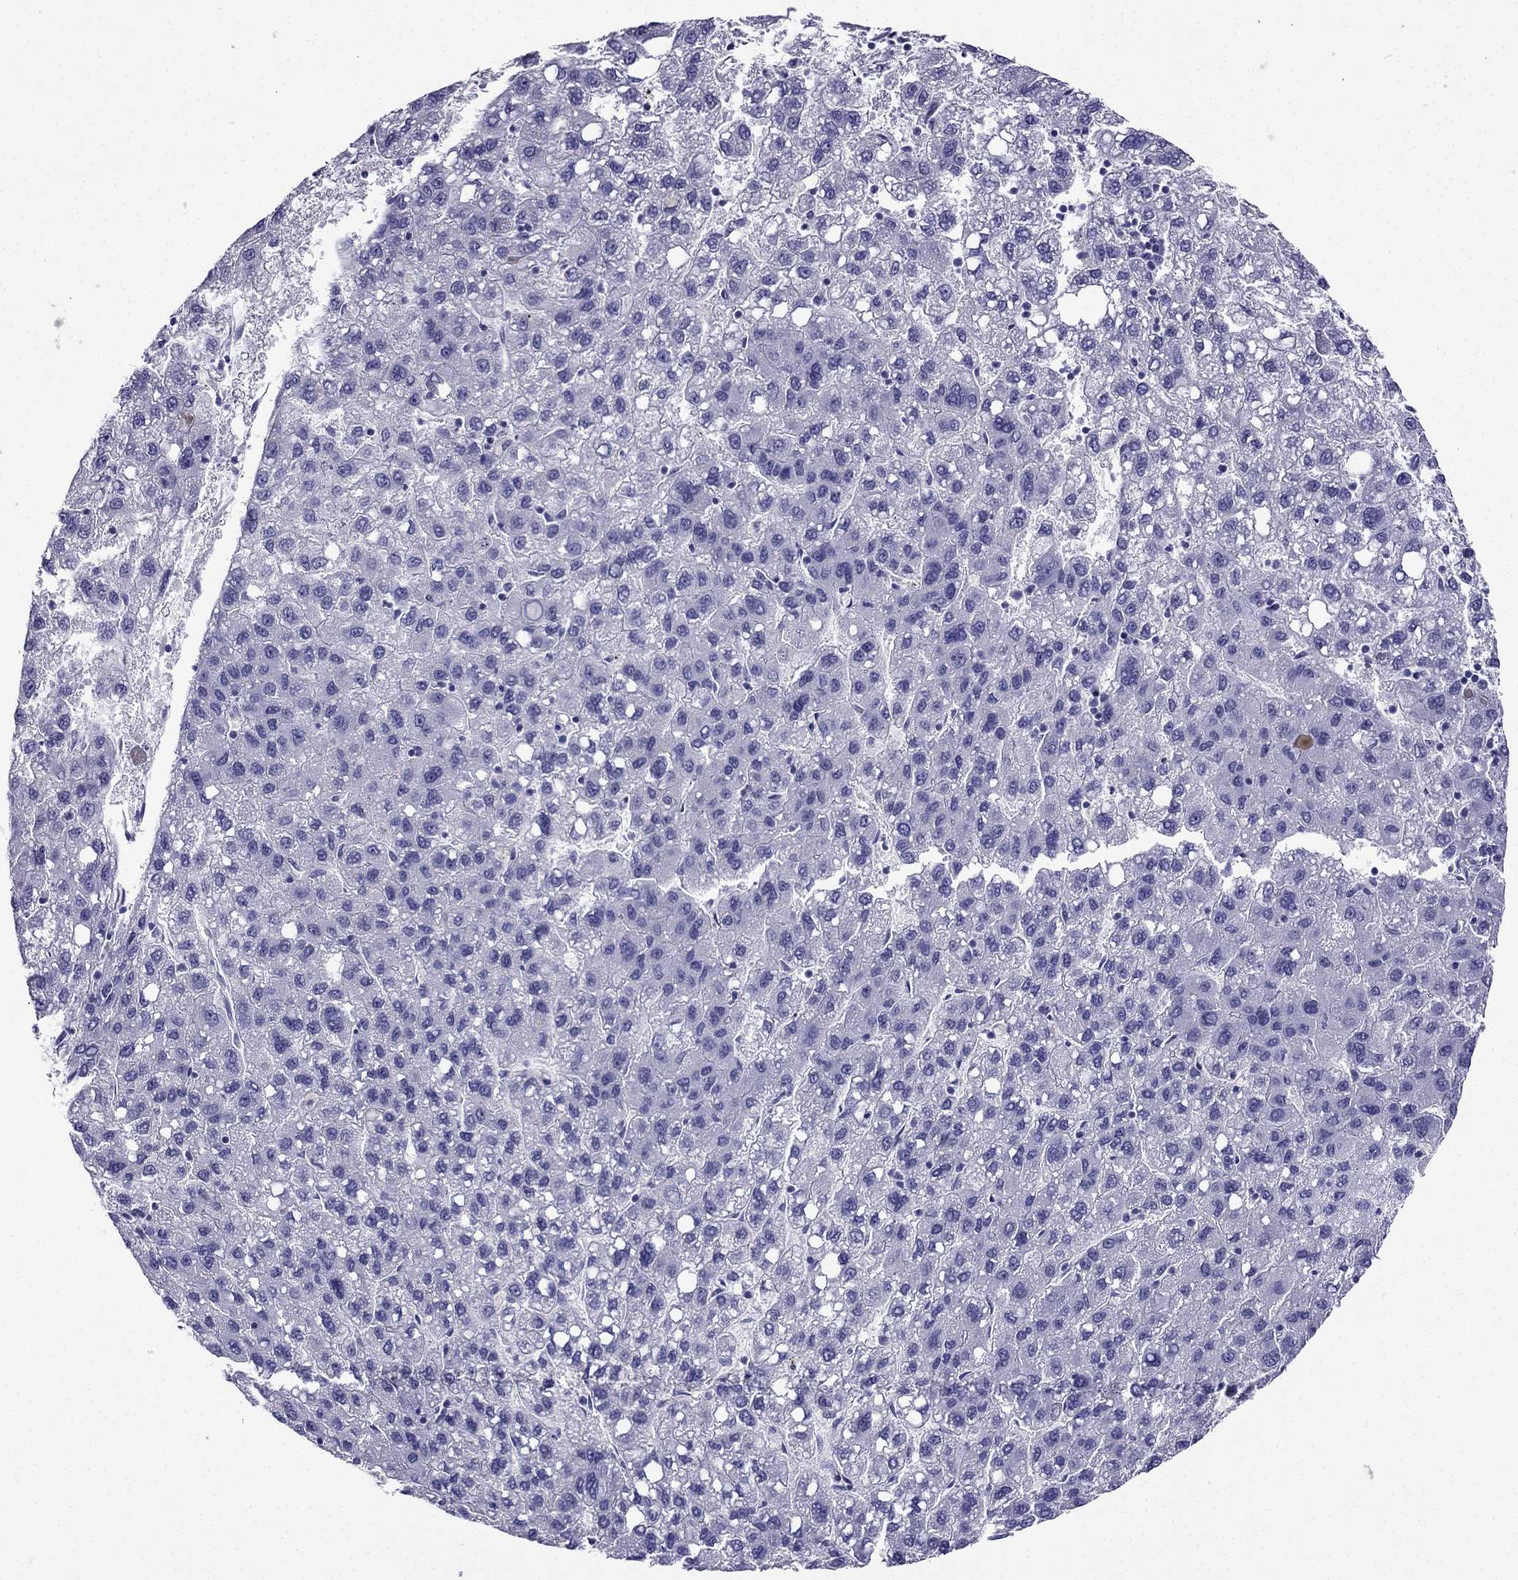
{"staining": {"intensity": "negative", "quantity": "none", "location": "none"}, "tissue": "liver cancer", "cell_type": "Tumor cells", "image_type": "cancer", "snomed": [{"axis": "morphology", "description": "Carcinoma, Hepatocellular, NOS"}, {"axis": "topography", "description": "Liver"}], "caption": "High power microscopy histopathology image of an immunohistochemistry (IHC) photomicrograph of hepatocellular carcinoma (liver), revealing no significant positivity in tumor cells.", "gene": "KCNJ10", "patient": {"sex": "female", "age": 82}}